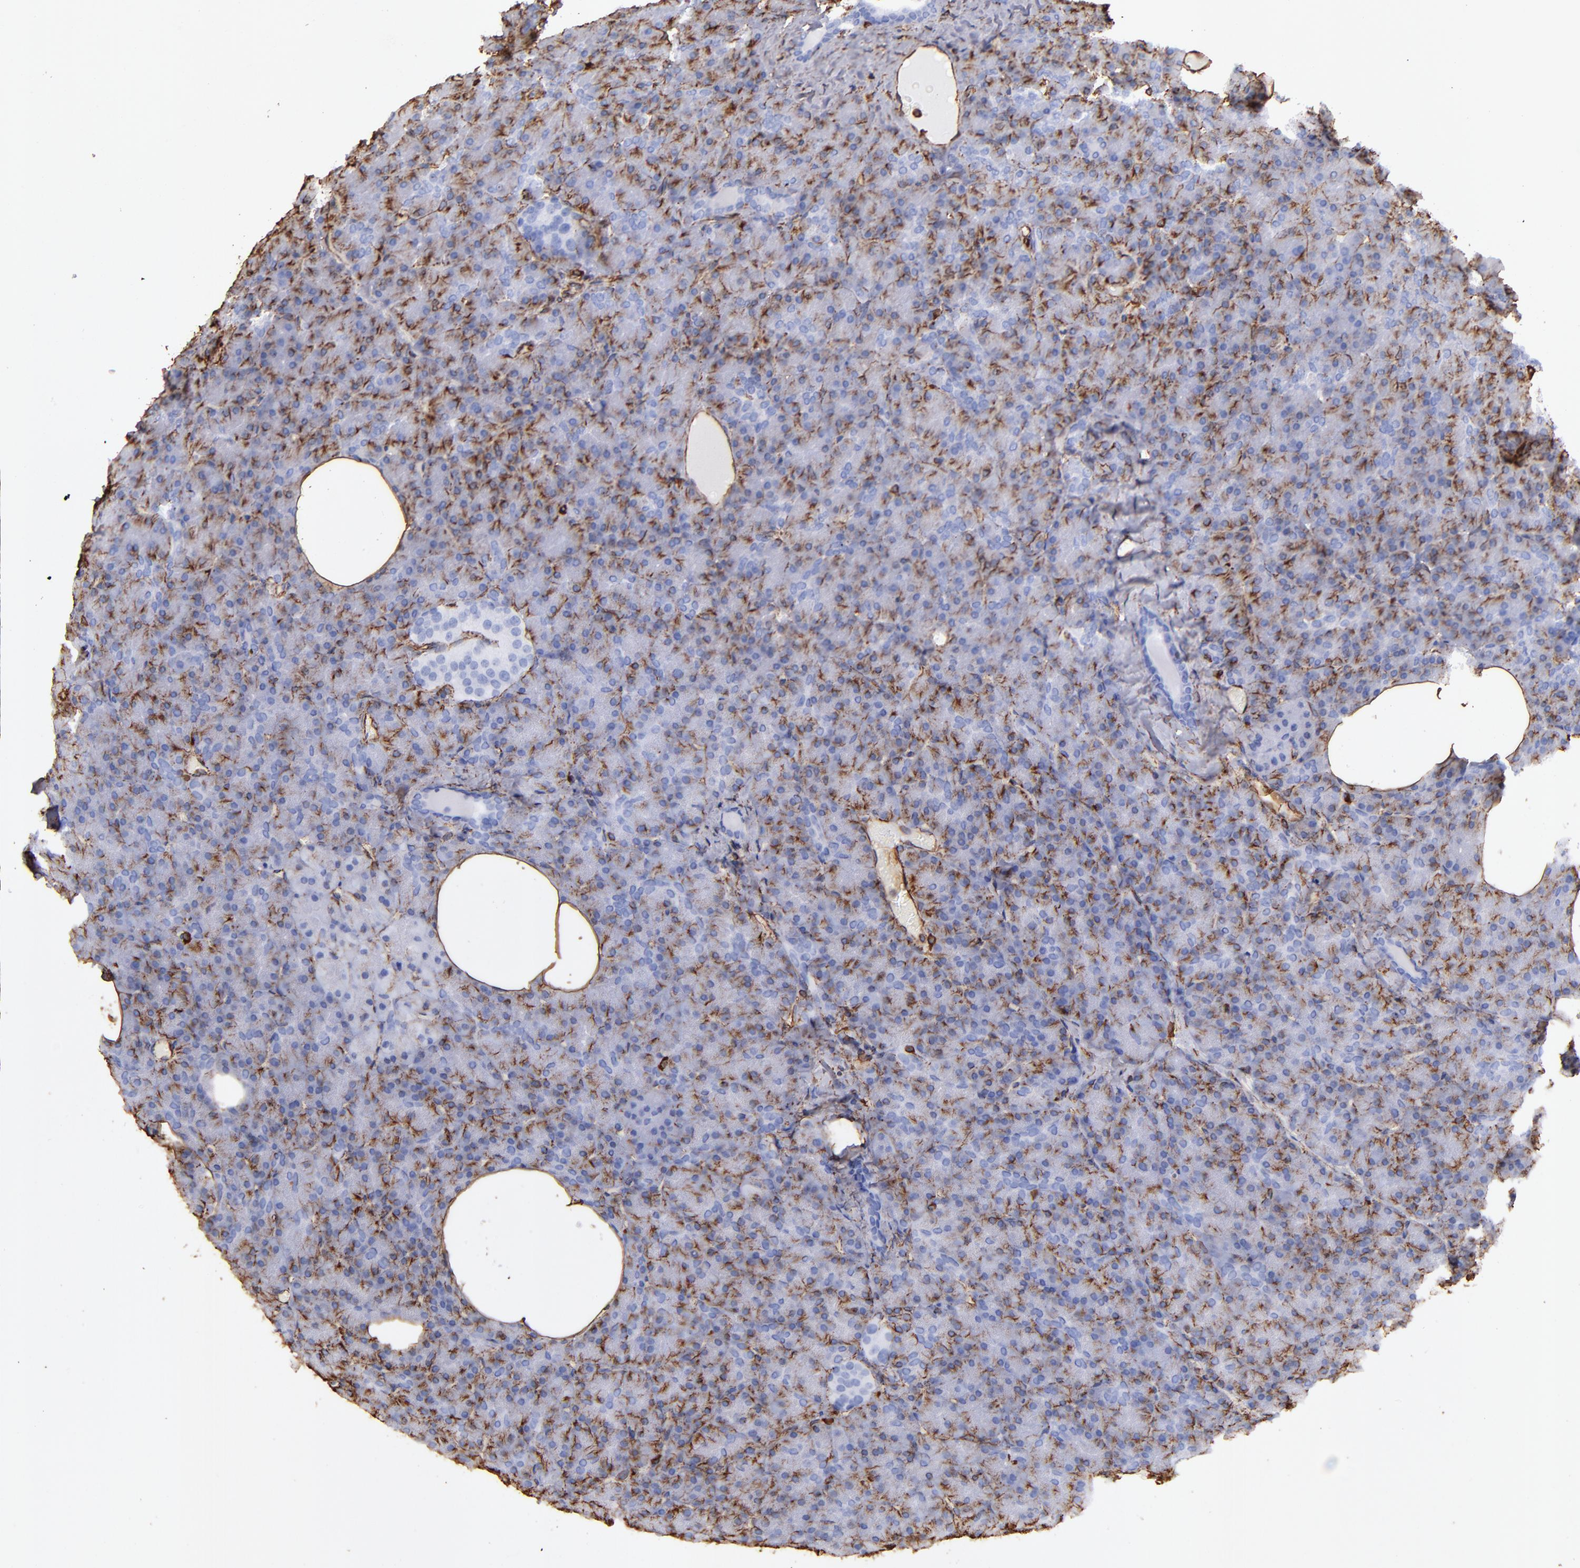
{"staining": {"intensity": "moderate", "quantity": "25%-75%", "location": "cytoplasmic/membranous"}, "tissue": "pancreas", "cell_type": "Exocrine glandular cells", "image_type": "normal", "snomed": [{"axis": "morphology", "description": "Normal tissue, NOS"}, {"axis": "topography", "description": "Pancreas"}], "caption": "This image exhibits IHC staining of benign pancreas, with medium moderate cytoplasmic/membranous staining in approximately 25%-75% of exocrine glandular cells.", "gene": "VIM", "patient": {"sex": "female", "age": 35}}